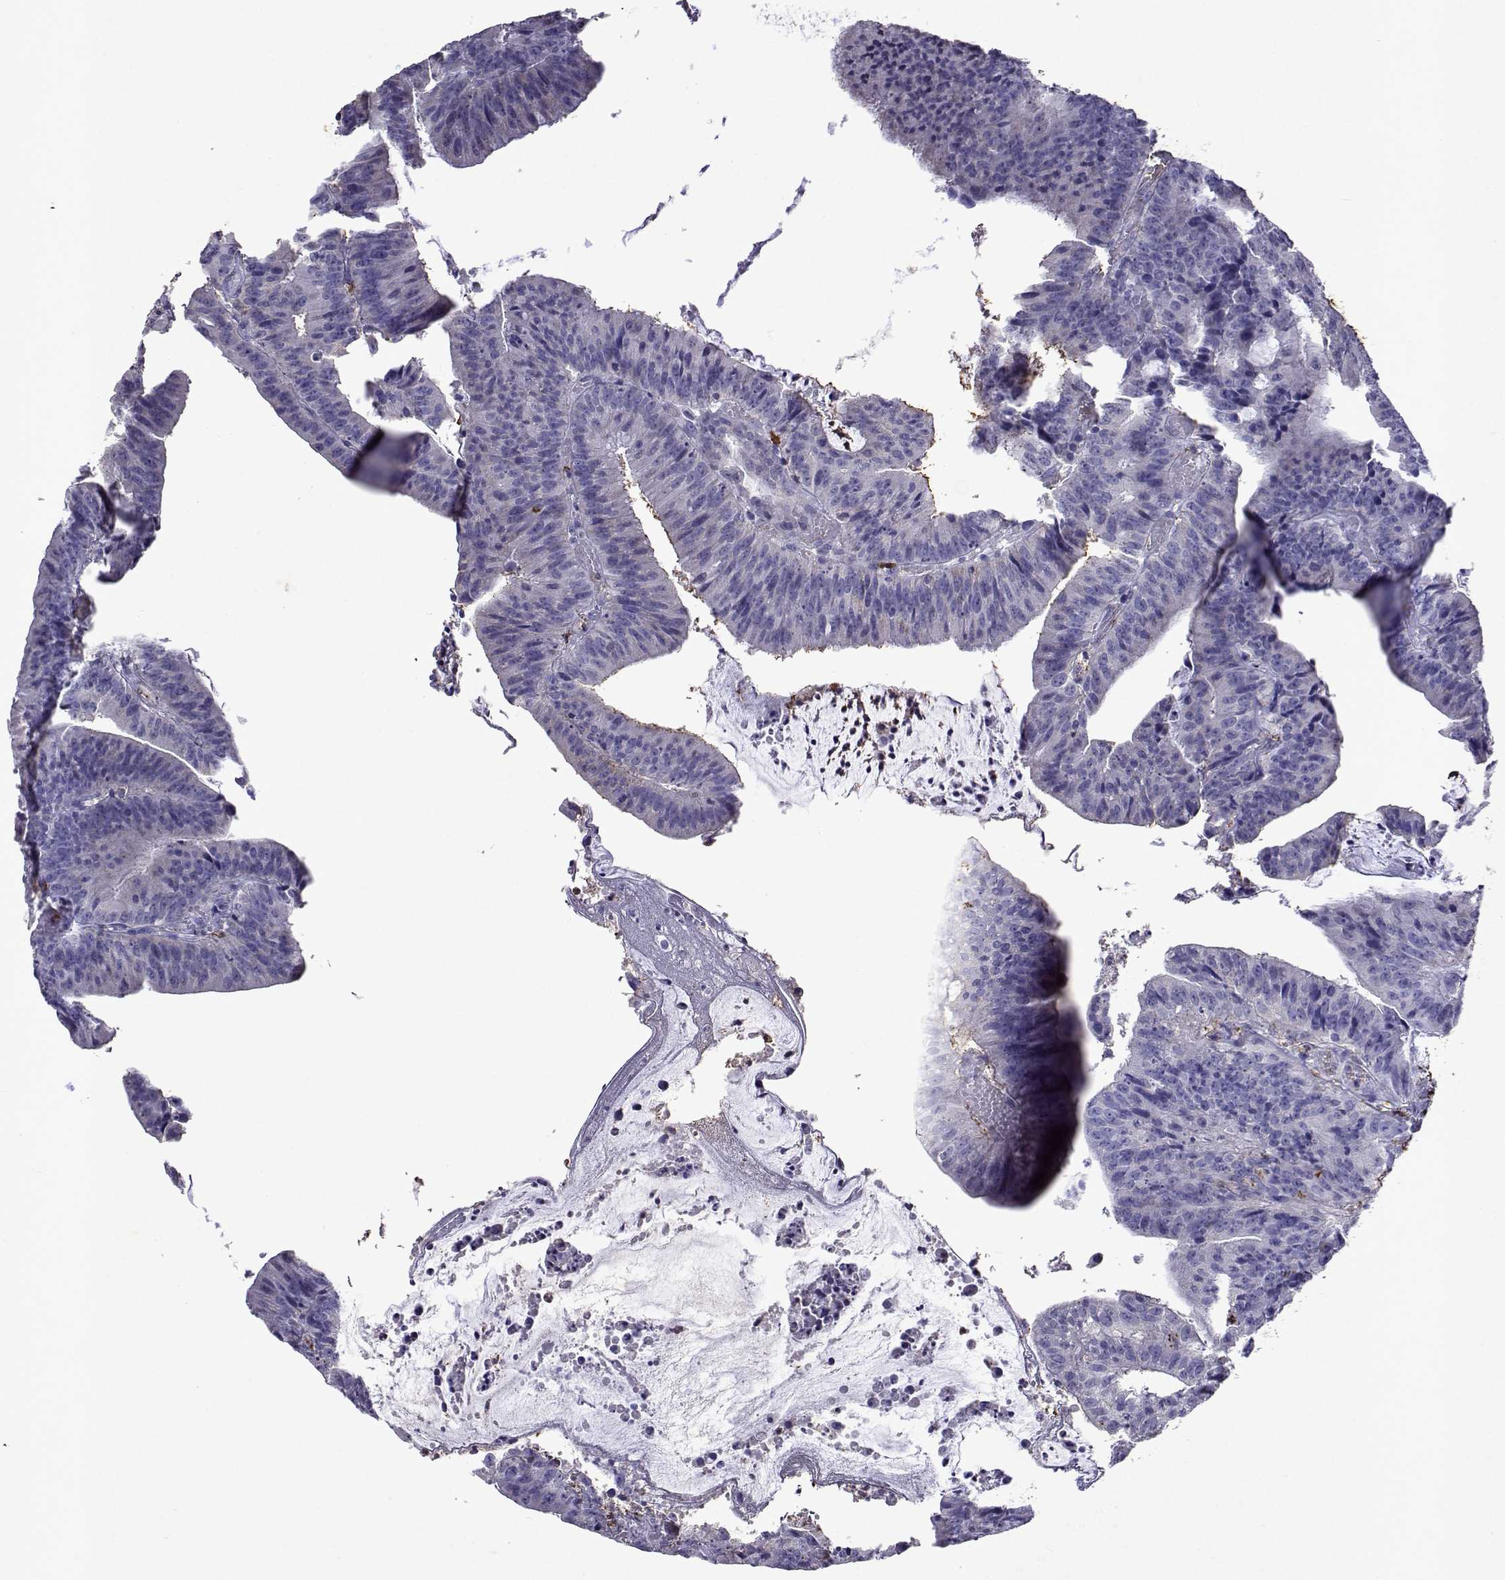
{"staining": {"intensity": "negative", "quantity": "none", "location": "none"}, "tissue": "colorectal cancer", "cell_type": "Tumor cells", "image_type": "cancer", "snomed": [{"axis": "morphology", "description": "Adenocarcinoma, NOS"}, {"axis": "topography", "description": "Colon"}], "caption": "This is an immunohistochemistry photomicrograph of adenocarcinoma (colorectal). There is no staining in tumor cells.", "gene": "DUSP28", "patient": {"sex": "female", "age": 78}}